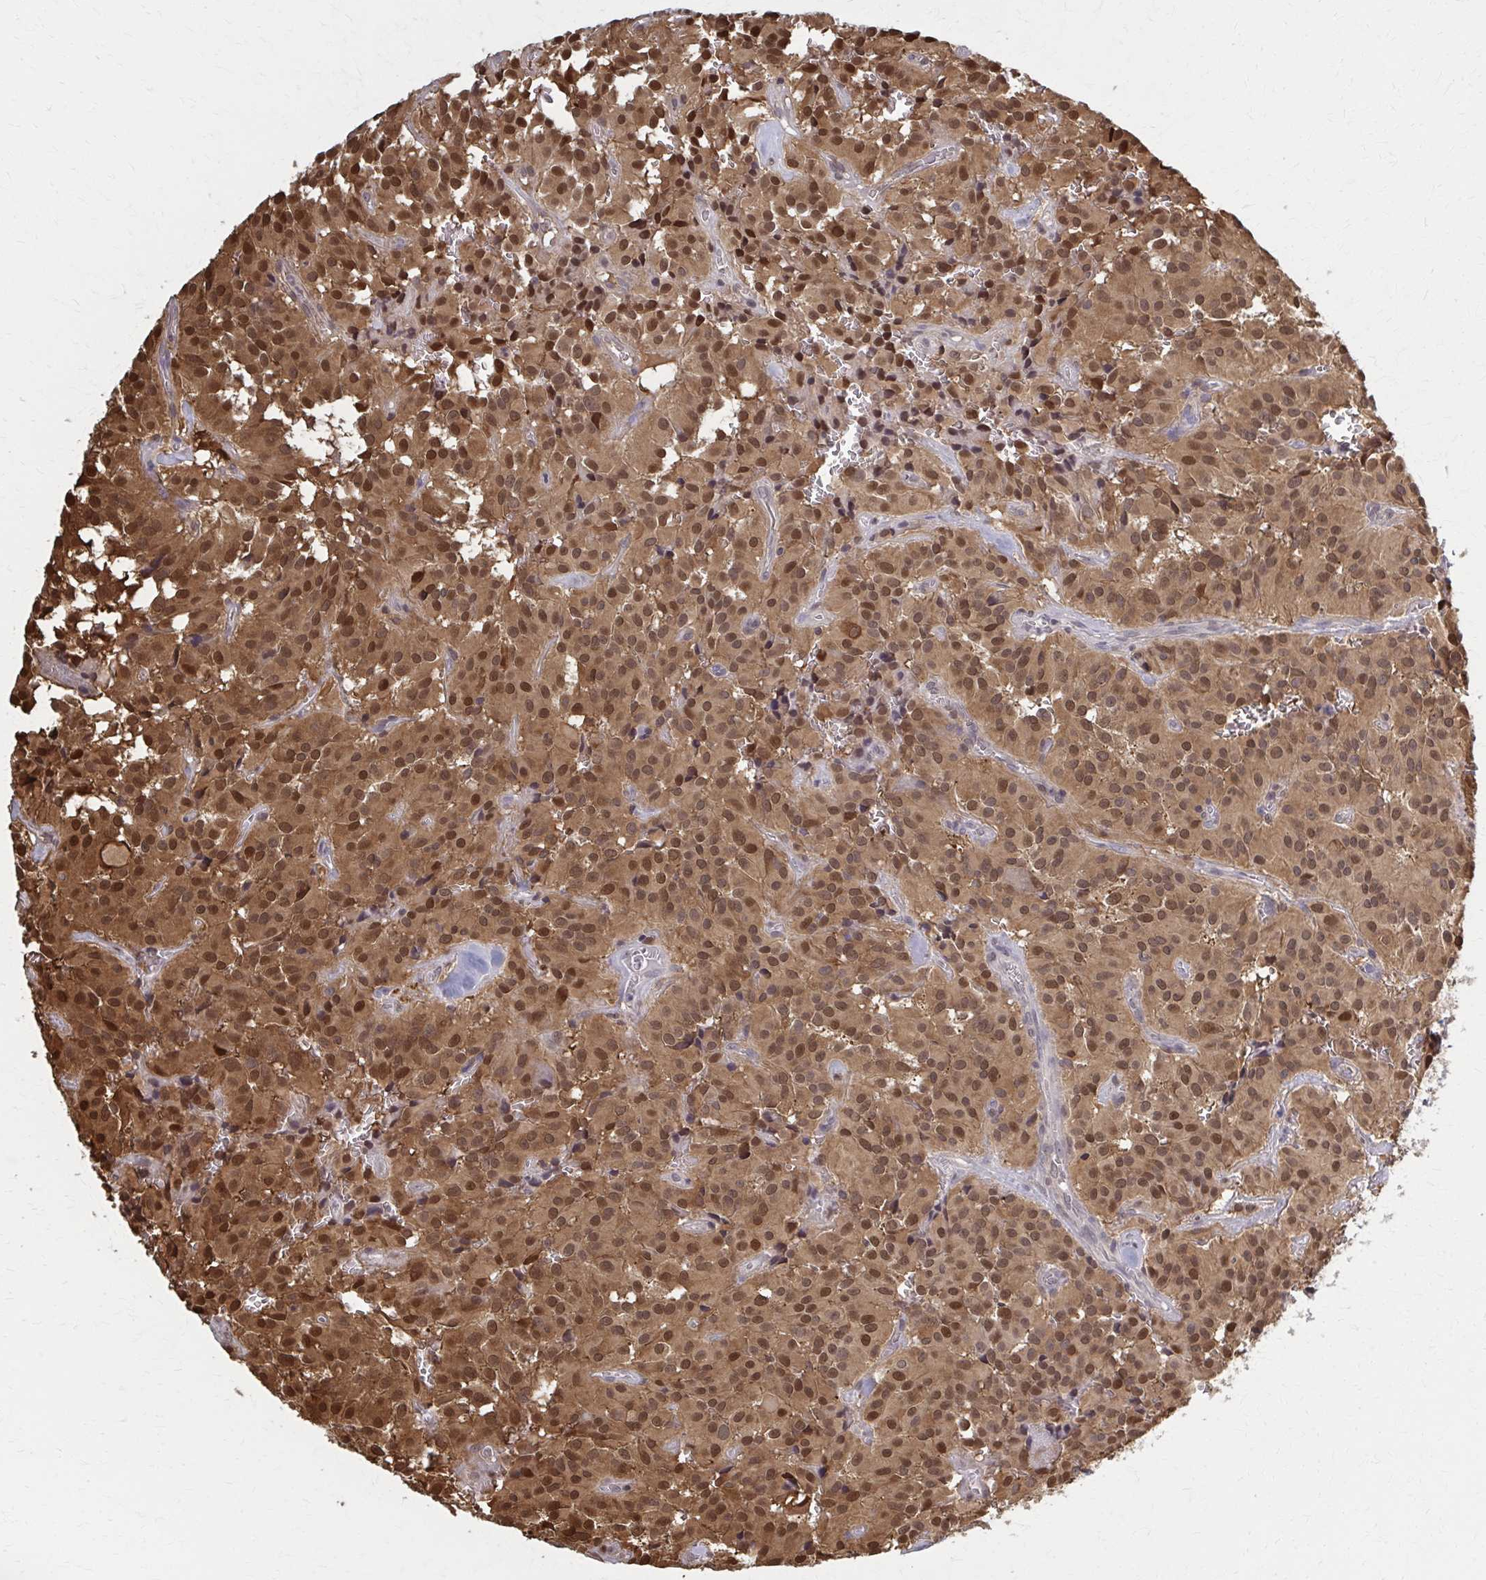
{"staining": {"intensity": "moderate", "quantity": ">75%", "location": "cytoplasmic/membranous,nuclear"}, "tissue": "glioma", "cell_type": "Tumor cells", "image_type": "cancer", "snomed": [{"axis": "morphology", "description": "Glioma, malignant, Low grade"}, {"axis": "topography", "description": "Brain"}], "caption": "Malignant low-grade glioma stained for a protein reveals moderate cytoplasmic/membranous and nuclear positivity in tumor cells.", "gene": "MDH1", "patient": {"sex": "male", "age": 42}}